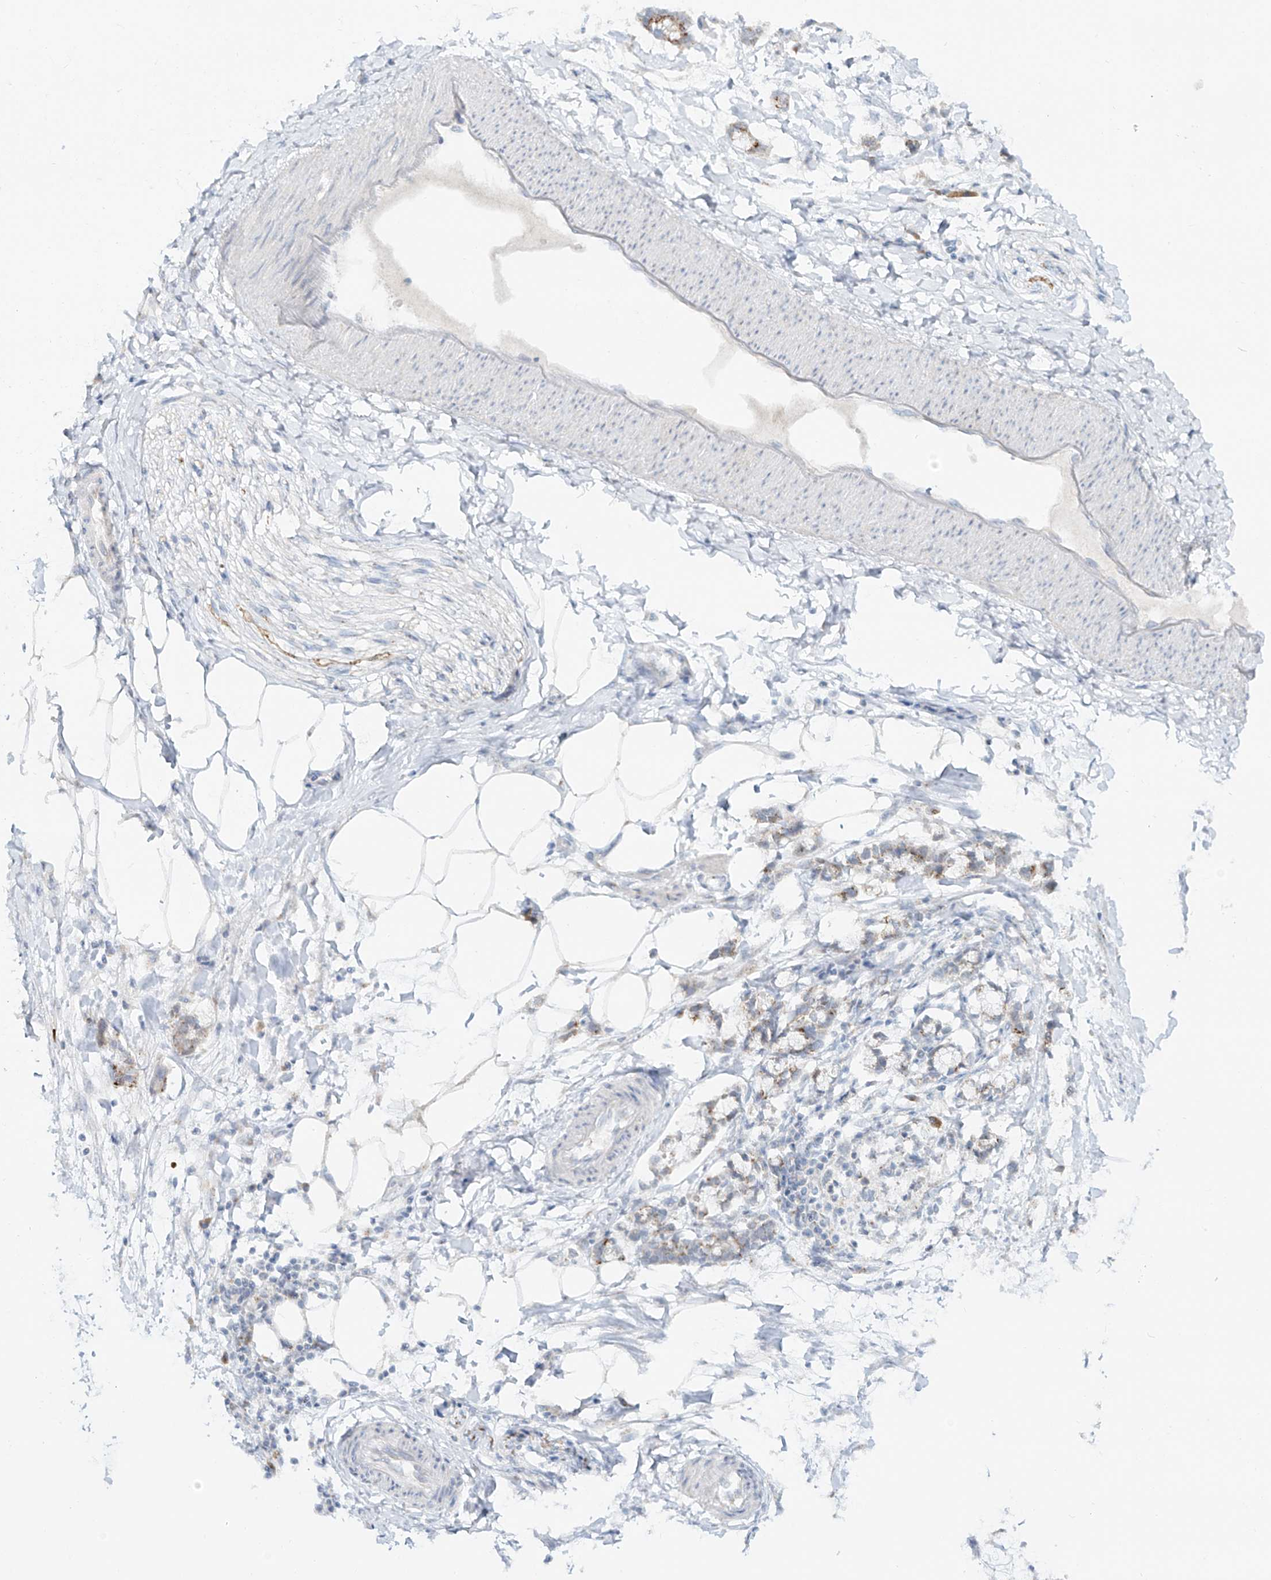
{"staining": {"intensity": "negative", "quantity": "none", "location": "none"}, "tissue": "adipose tissue", "cell_type": "Adipocytes", "image_type": "normal", "snomed": [{"axis": "morphology", "description": "Normal tissue, NOS"}, {"axis": "morphology", "description": "Adenocarcinoma, NOS"}, {"axis": "topography", "description": "Colon"}, {"axis": "topography", "description": "Peripheral nerve tissue"}], "caption": "A high-resolution histopathology image shows immunohistochemistry (IHC) staining of benign adipose tissue, which exhibits no significant staining in adipocytes.", "gene": "BSDC1", "patient": {"sex": "male", "age": 14}}